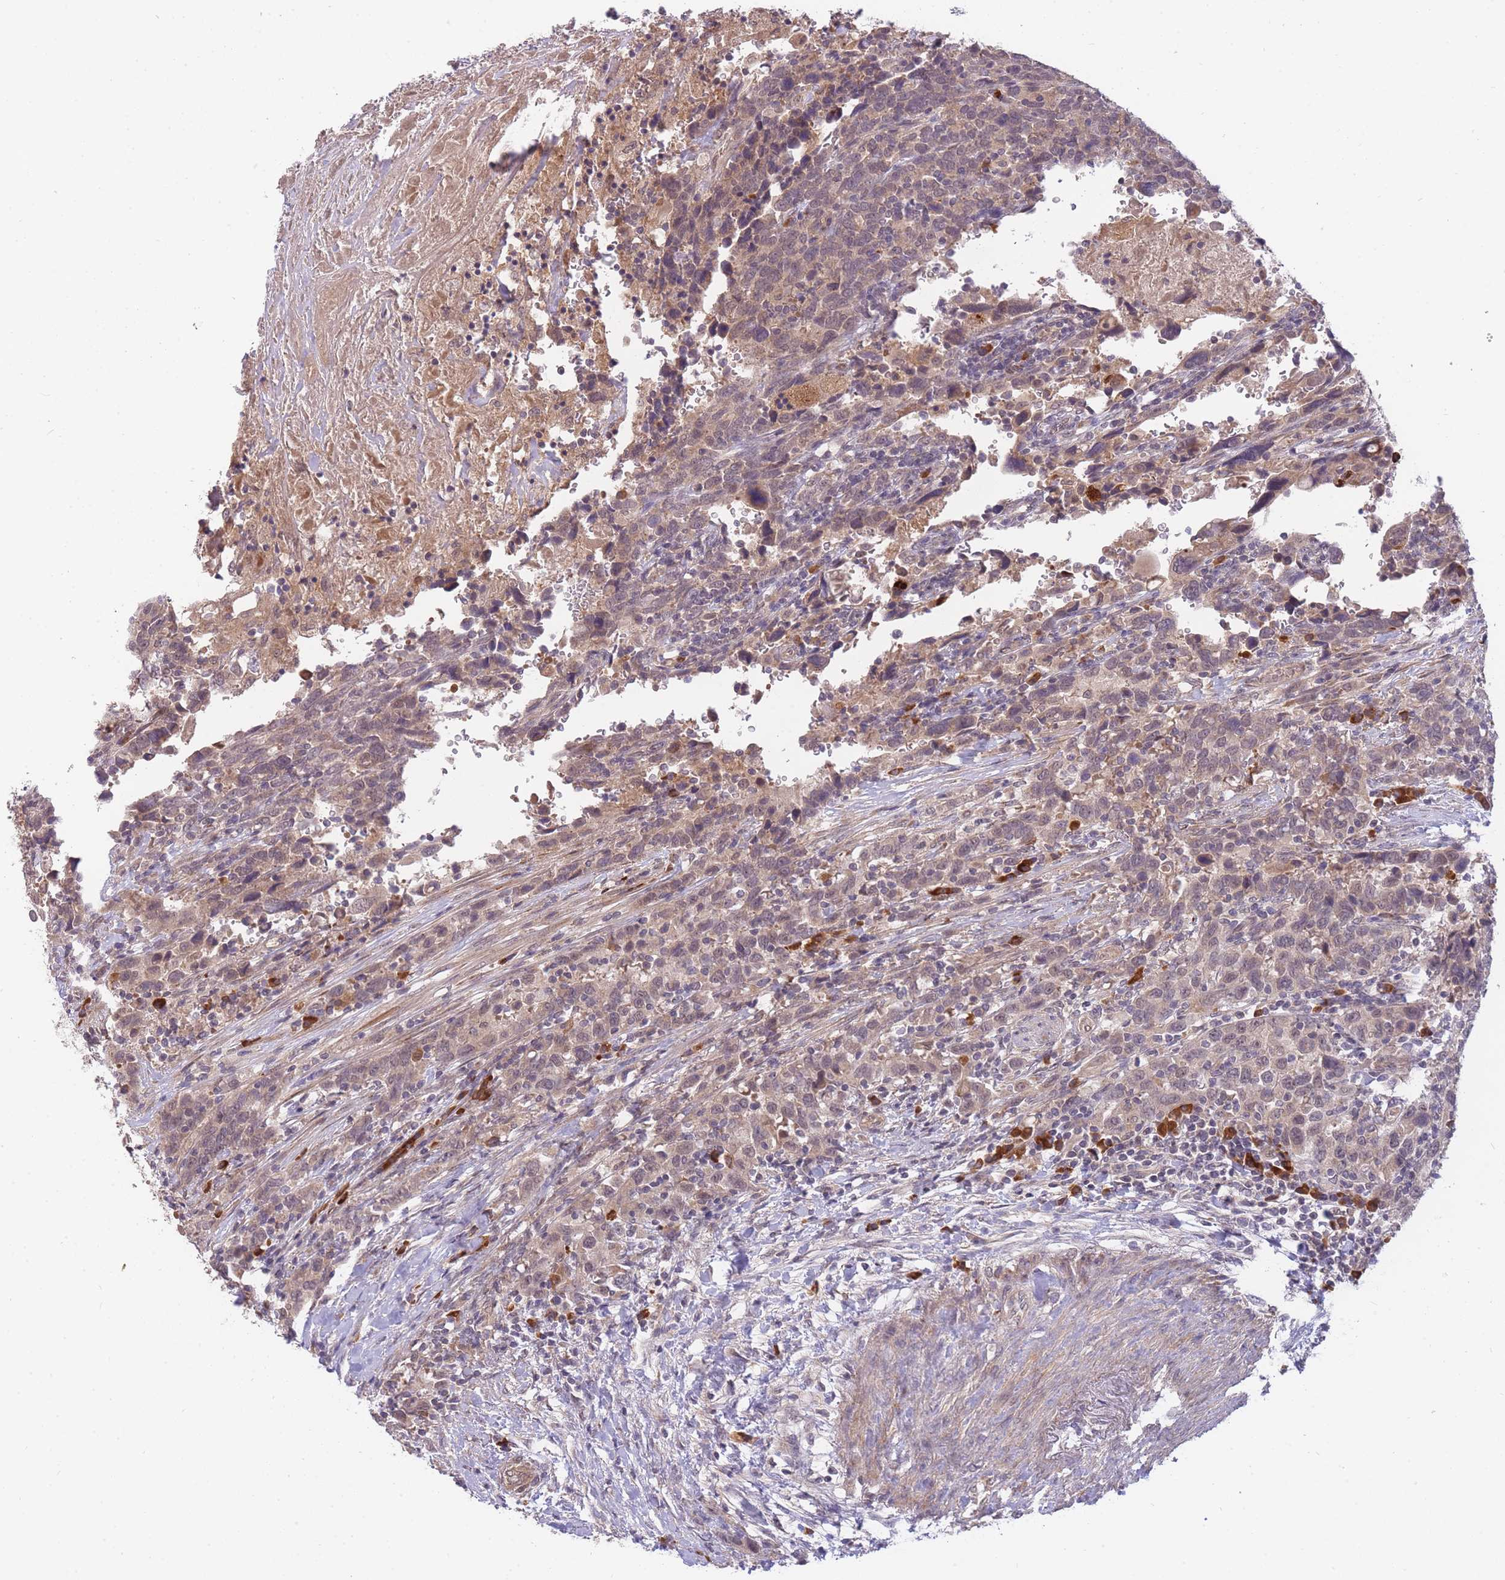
{"staining": {"intensity": "weak", "quantity": "25%-75%", "location": "cytoplasmic/membranous,nuclear"}, "tissue": "urothelial cancer", "cell_type": "Tumor cells", "image_type": "cancer", "snomed": [{"axis": "morphology", "description": "Urothelial carcinoma, High grade"}, {"axis": "topography", "description": "Urinary bladder"}], "caption": "Human urothelial carcinoma (high-grade) stained with a protein marker exhibits weak staining in tumor cells.", "gene": "SMC6", "patient": {"sex": "male", "age": 61}}